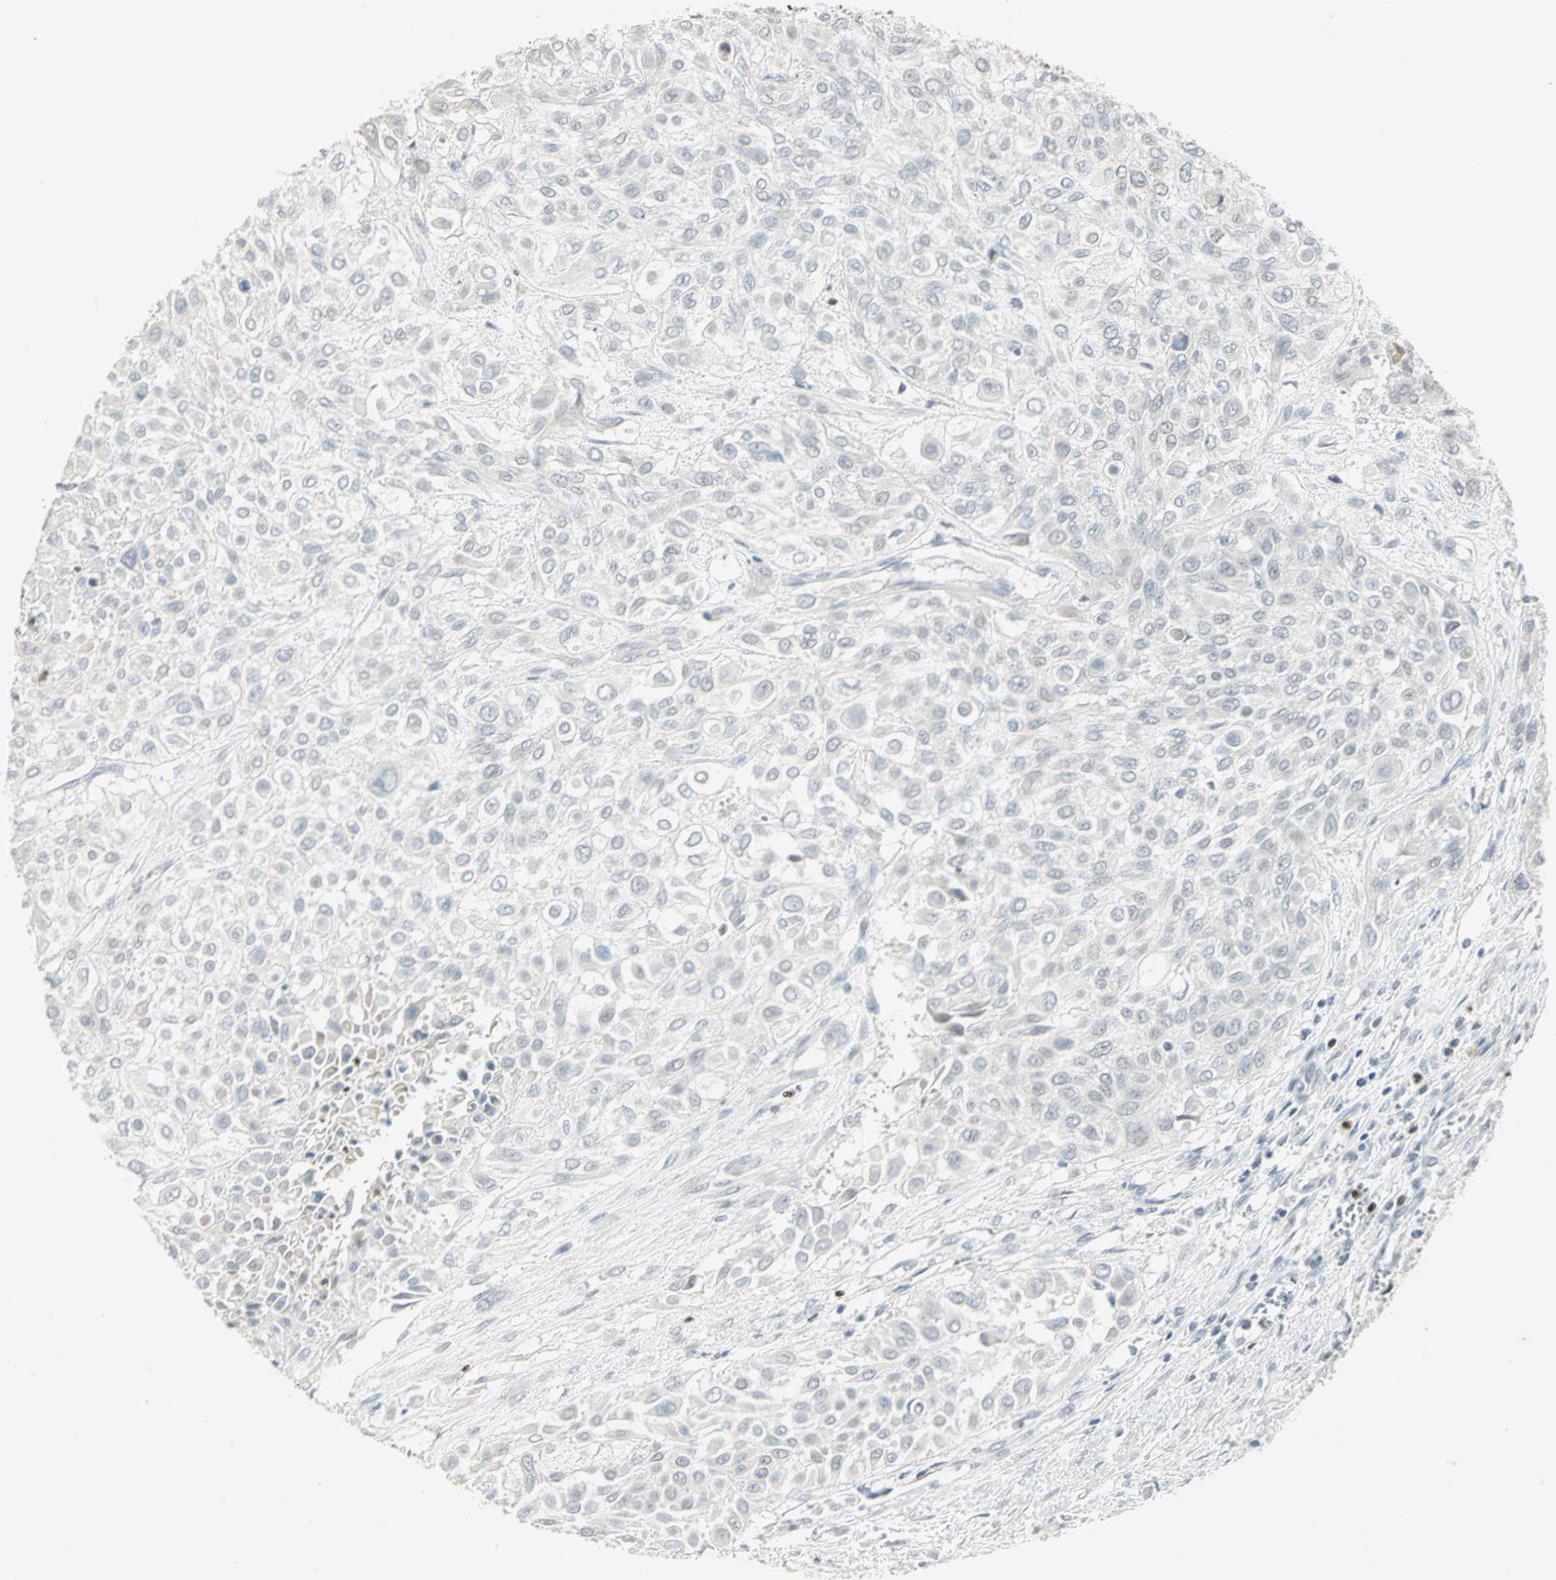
{"staining": {"intensity": "negative", "quantity": "none", "location": "none"}, "tissue": "urothelial cancer", "cell_type": "Tumor cells", "image_type": "cancer", "snomed": [{"axis": "morphology", "description": "Urothelial carcinoma, High grade"}, {"axis": "topography", "description": "Urinary bladder"}], "caption": "A high-resolution micrograph shows immunohistochemistry staining of urothelial cancer, which demonstrates no significant expression in tumor cells.", "gene": "BCL6", "patient": {"sex": "male", "age": 57}}